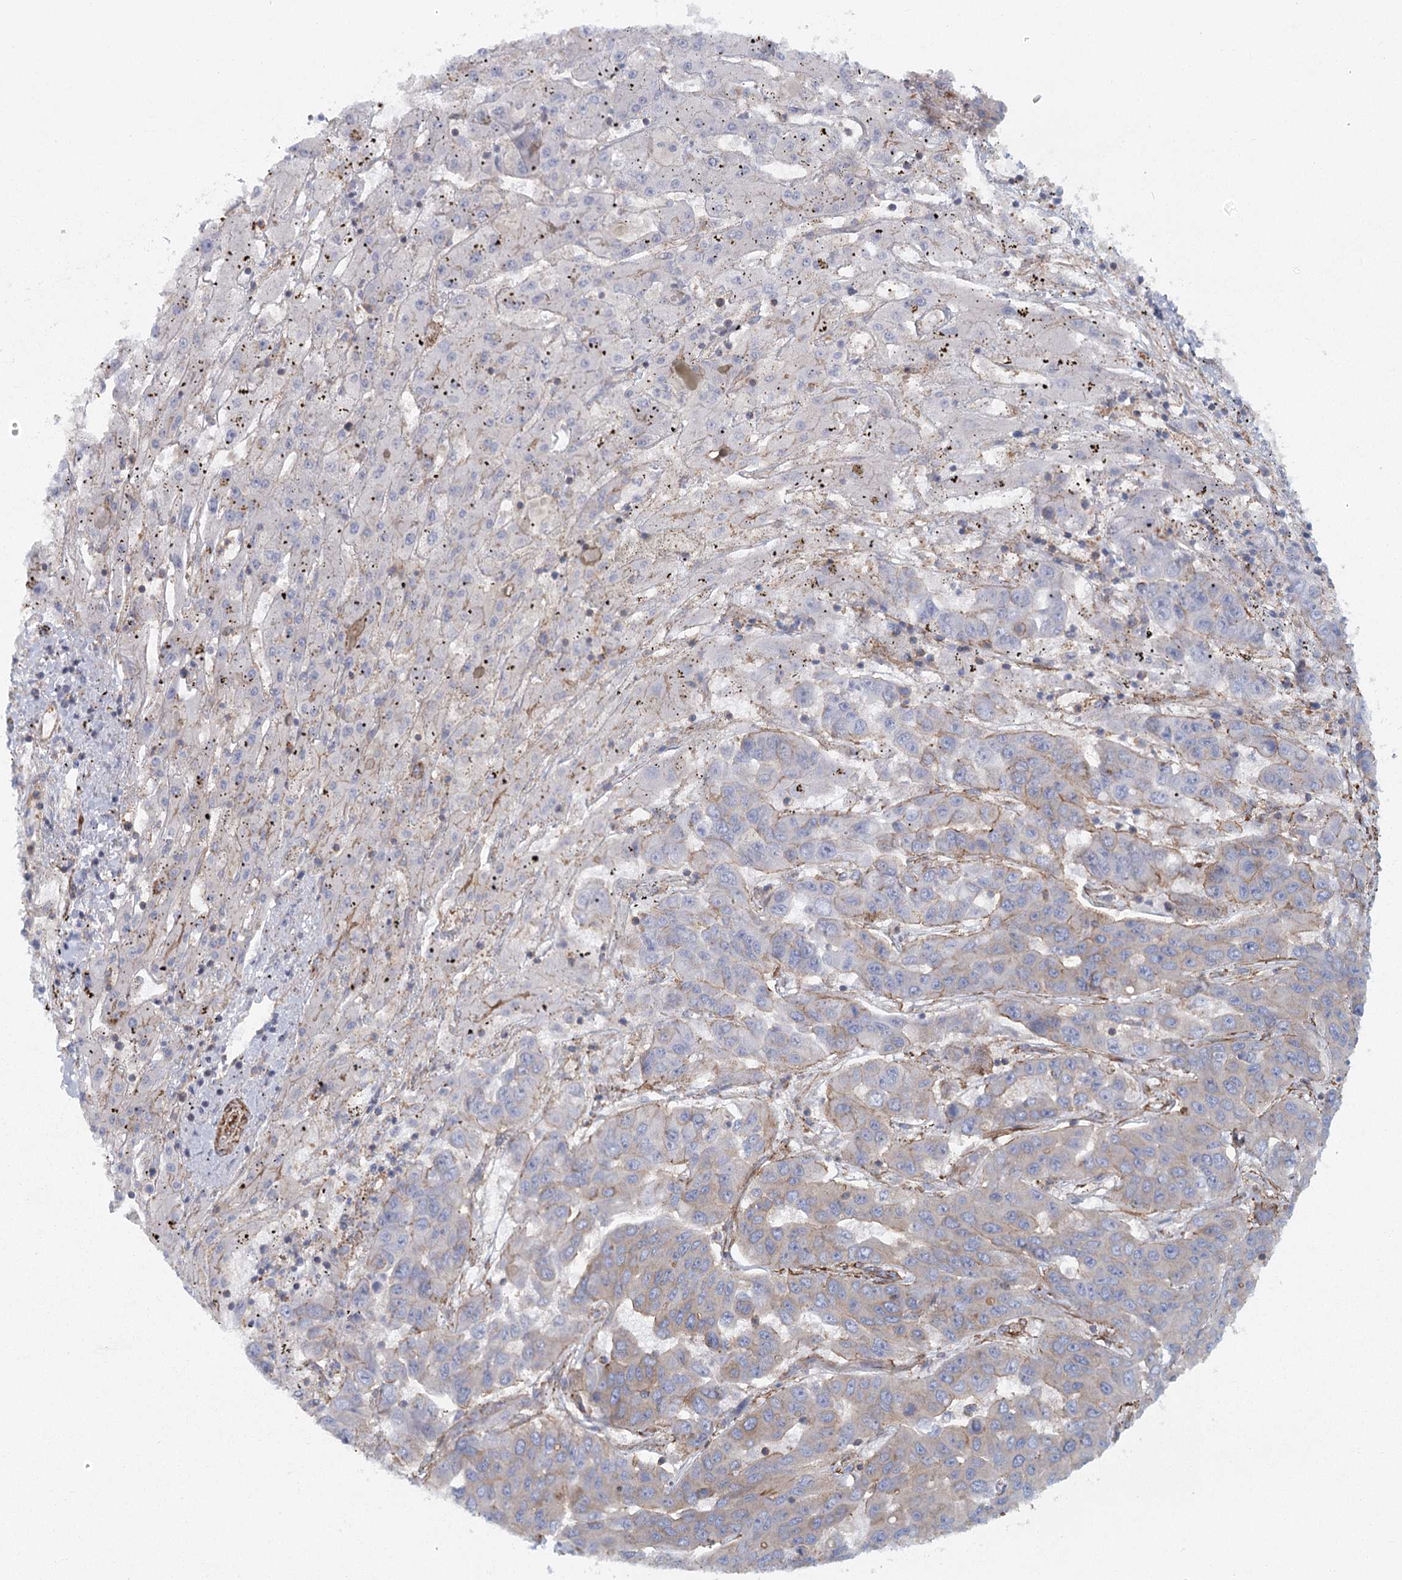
{"staining": {"intensity": "weak", "quantity": "25%-75%", "location": "cytoplasmic/membranous"}, "tissue": "liver cancer", "cell_type": "Tumor cells", "image_type": "cancer", "snomed": [{"axis": "morphology", "description": "Cholangiocarcinoma"}, {"axis": "topography", "description": "Liver"}], "caption": "This micrograph reveals immunohistochemistry staining of liver cancer (cholangiocarcinoma), with low weak cytoplasmic/membranous staining in about 25%-75% of tumor cells.", "gene": "IFT46", "patient": {"sex": "female", "age": 52}}